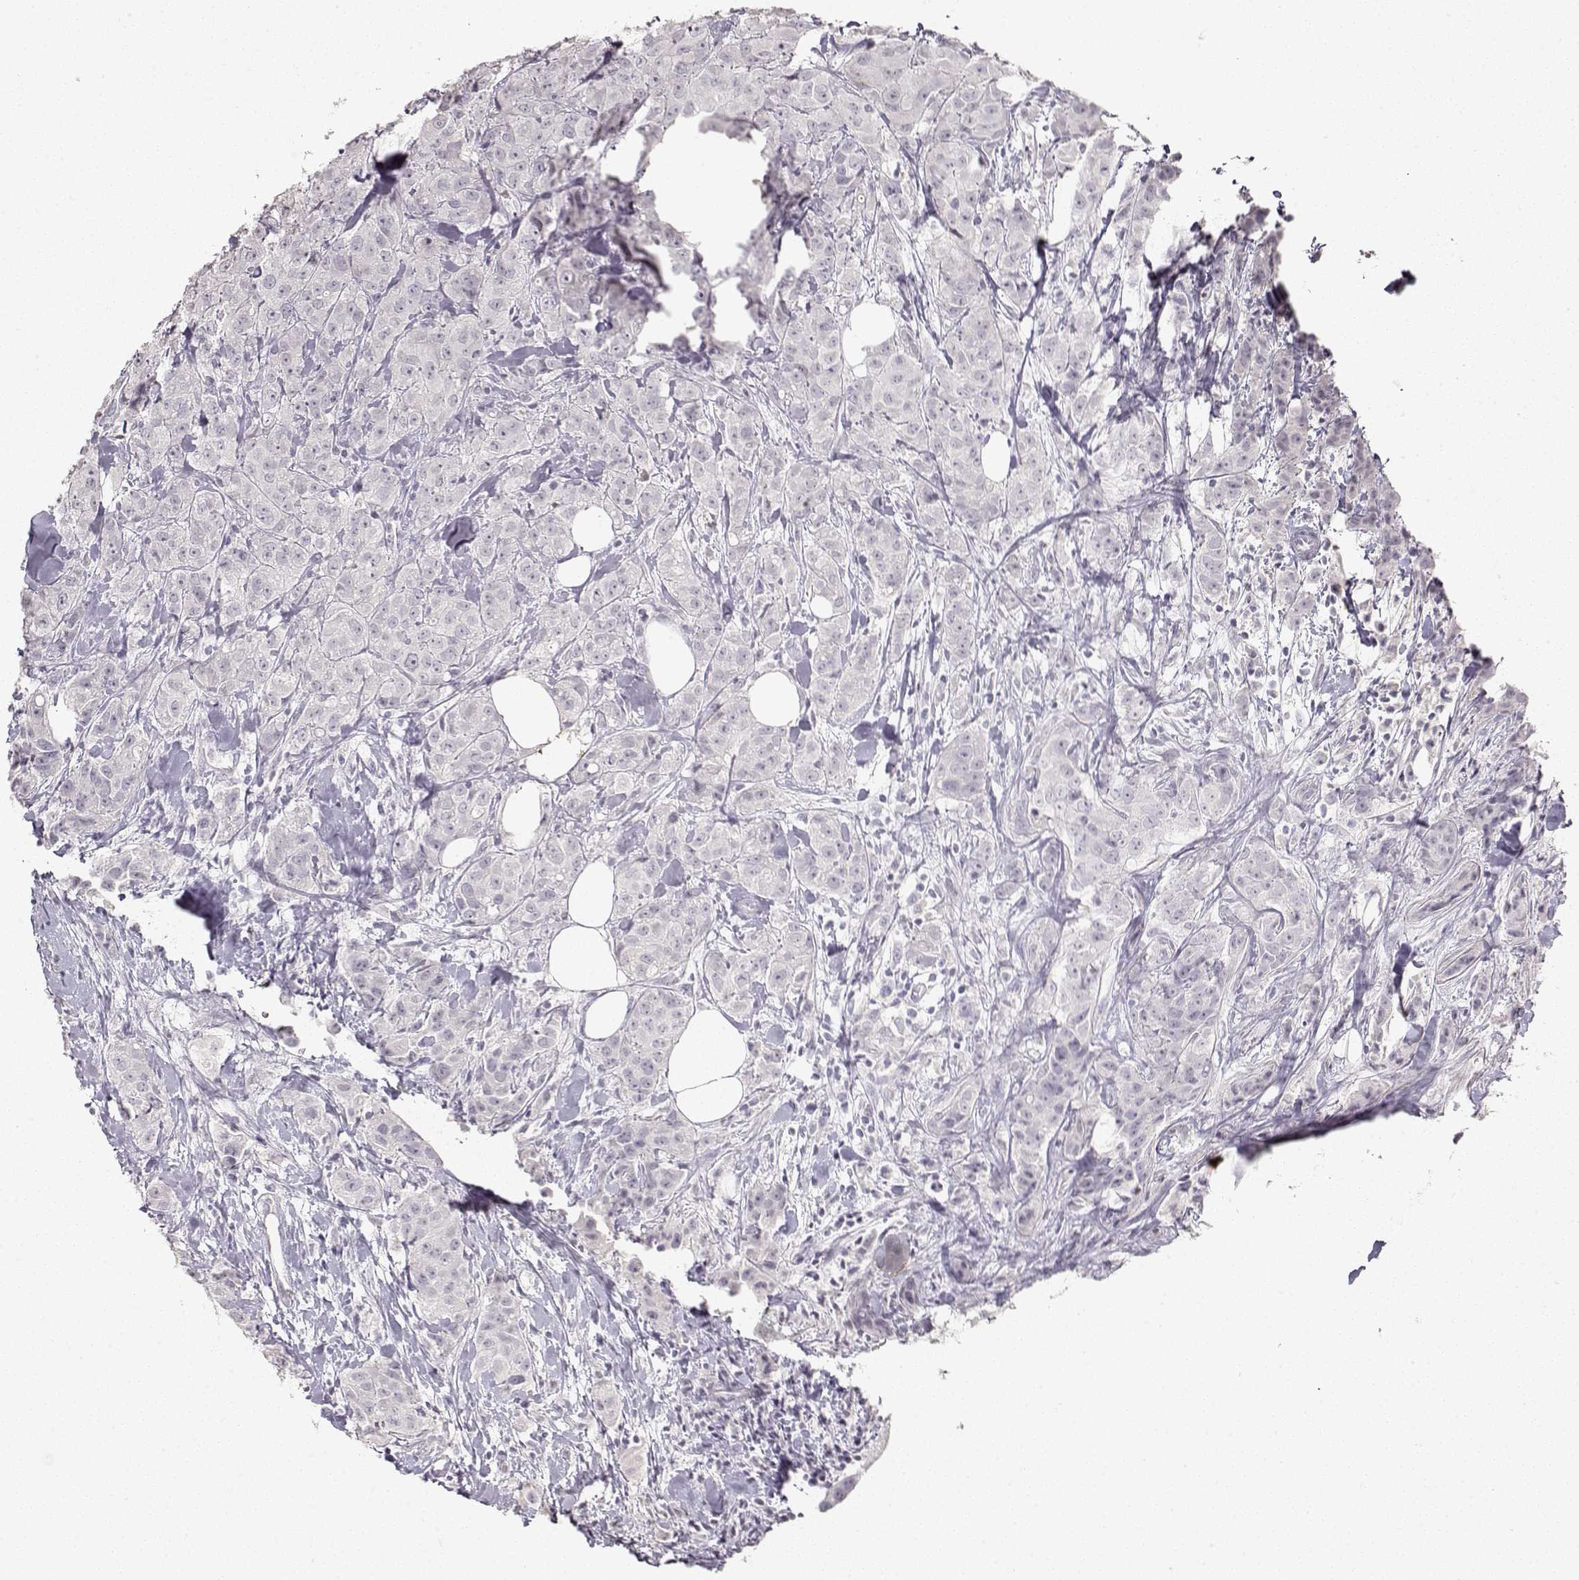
{"staining": {"intensity": "negative", "quantity": "none", "location": "none"}, "tissue": "breast cancer", "cell_type": "Tumor cells", "image_type": "cancer", "snomed": [{"axis": "morphology", "description": "Duct carcinoma"}, {"axis": "topography", "description": "Breast"}], "caption": "A photomicrograph of infiltrating ductal carcinoma (breast) stained for a protein displays no brown staining in tumor cells. (Immunohistochemistry (ihc), brightfield microscopy, high magnification).", "gene": "S100B", "patient": {"sex": "female", "age": 43}}